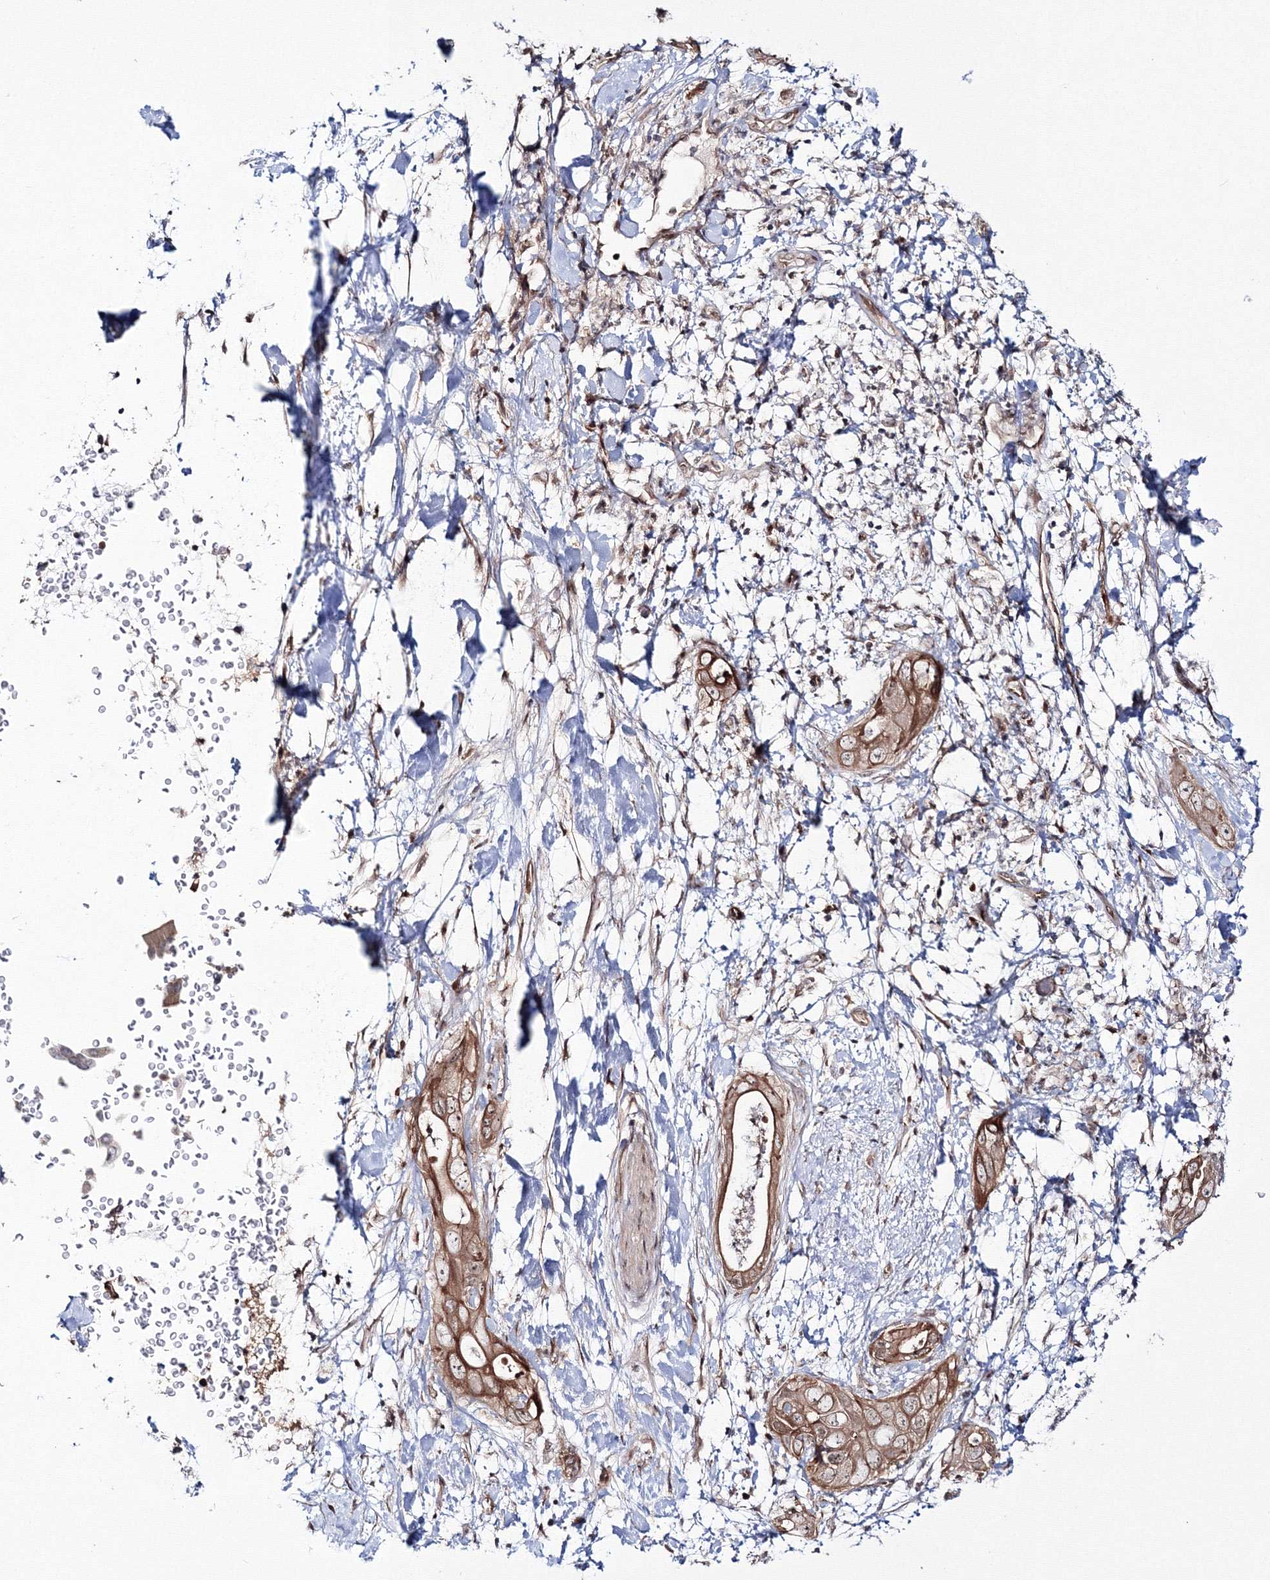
{"staining": {"intensity": "moderate", "quantity": ">75%", "location": "cytoplasmic/membranous"}, "tissue": "pancreatic cancer", "cell_type": "Tumor cells", "image_type": "cancer", "snomed": [{"axis": "morphology", "description": "Adenocarcinoma, NOS"}, {"axis": "topography", "description": "Pancreas"}], "caption": "Immunohistochemical staining of human adenocarcinoma (pancreatic) shows medium levels of moderate cytoplasmic/membranous protein expression in about >75% of tumor cells. (IHC, brightfield microscopy, high magnification).", "gene": "ZFAND6", "patient": {"sex": "female", "age": 78}}